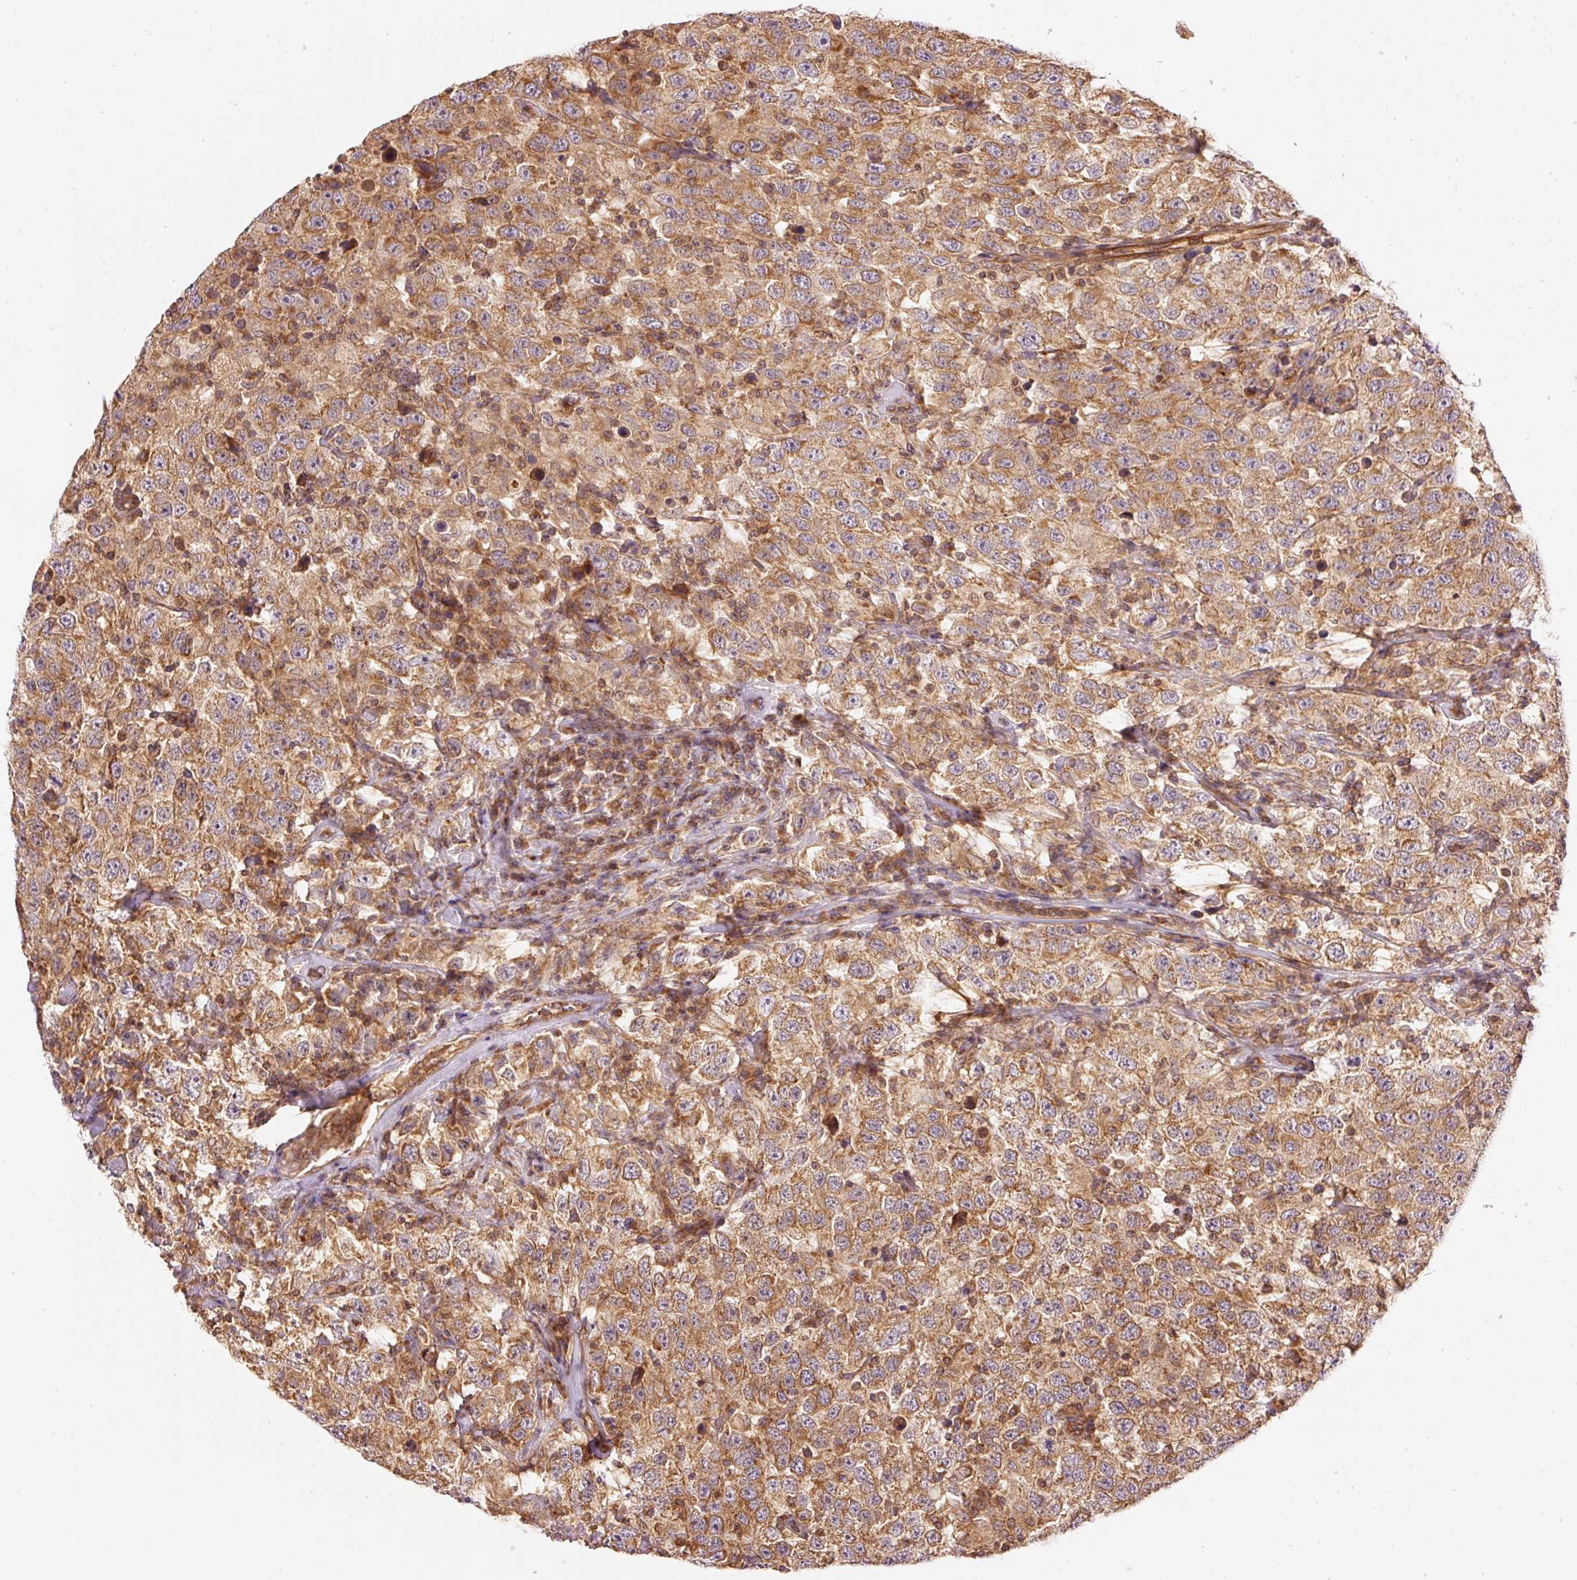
{"staining": {"intensity": "moderate", "quantity": ">75%", "location": "cytoplasmic/membranous"}, "tissue": "testis cancer", "cell_type": "Tumor cells", "image_type": "cancer", "snomed": [{"axis": "morphology", "description": "Seminoma, NOS"}, {"axis": "topography", "description": "Testis"}], "caption": "This histopathology image reveals testis seminoma stained with IHC to label a protein in brown. The cytoplasmic/membranous of tumor cells show moderate positivity for the protein. Nuclei are counter-stained blue.", "gene": "ADCY4", "patient": {"sex": "male", "age": 41}}